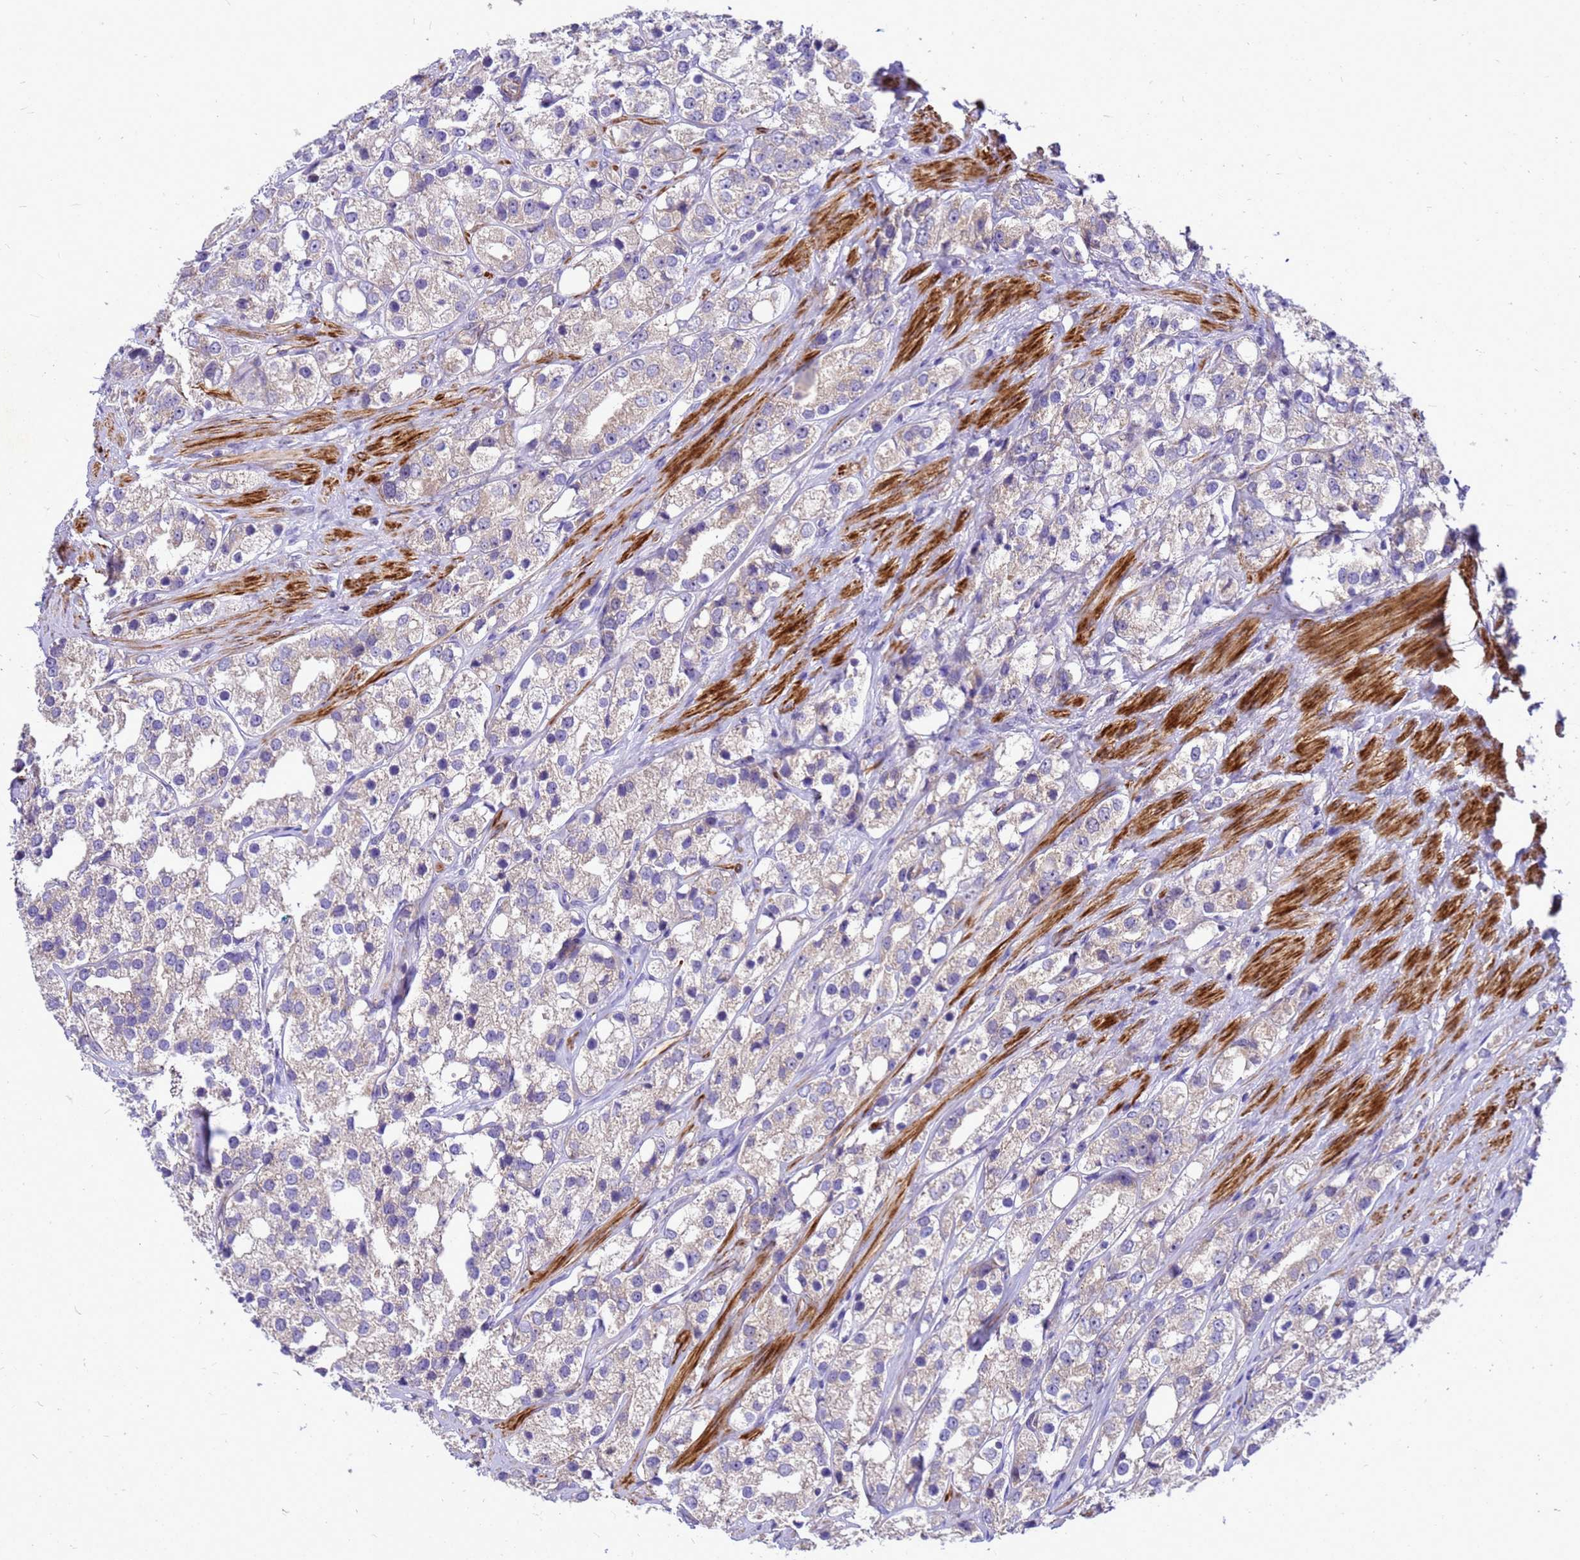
{"staining": {"intensity": "negative", "quantity": "none", "location": "none"}, "tissue": "prostate cancer", "cell_type": "Tumor cells", "image_type": "cancer", "snomed": [{"axis": "morphology", "description": "Adenocarcinoma, NOS"}, {"axis": "topography", "description": "Prostate"}], "caption": "IHC micrograph of neoplastic tissue: prostate cancer (adenocarcinoma) stained with DAB displays no significant protein expression in tumor cells.", "gene": "POP7", "patient": {"sex": "male", "age": 79}}